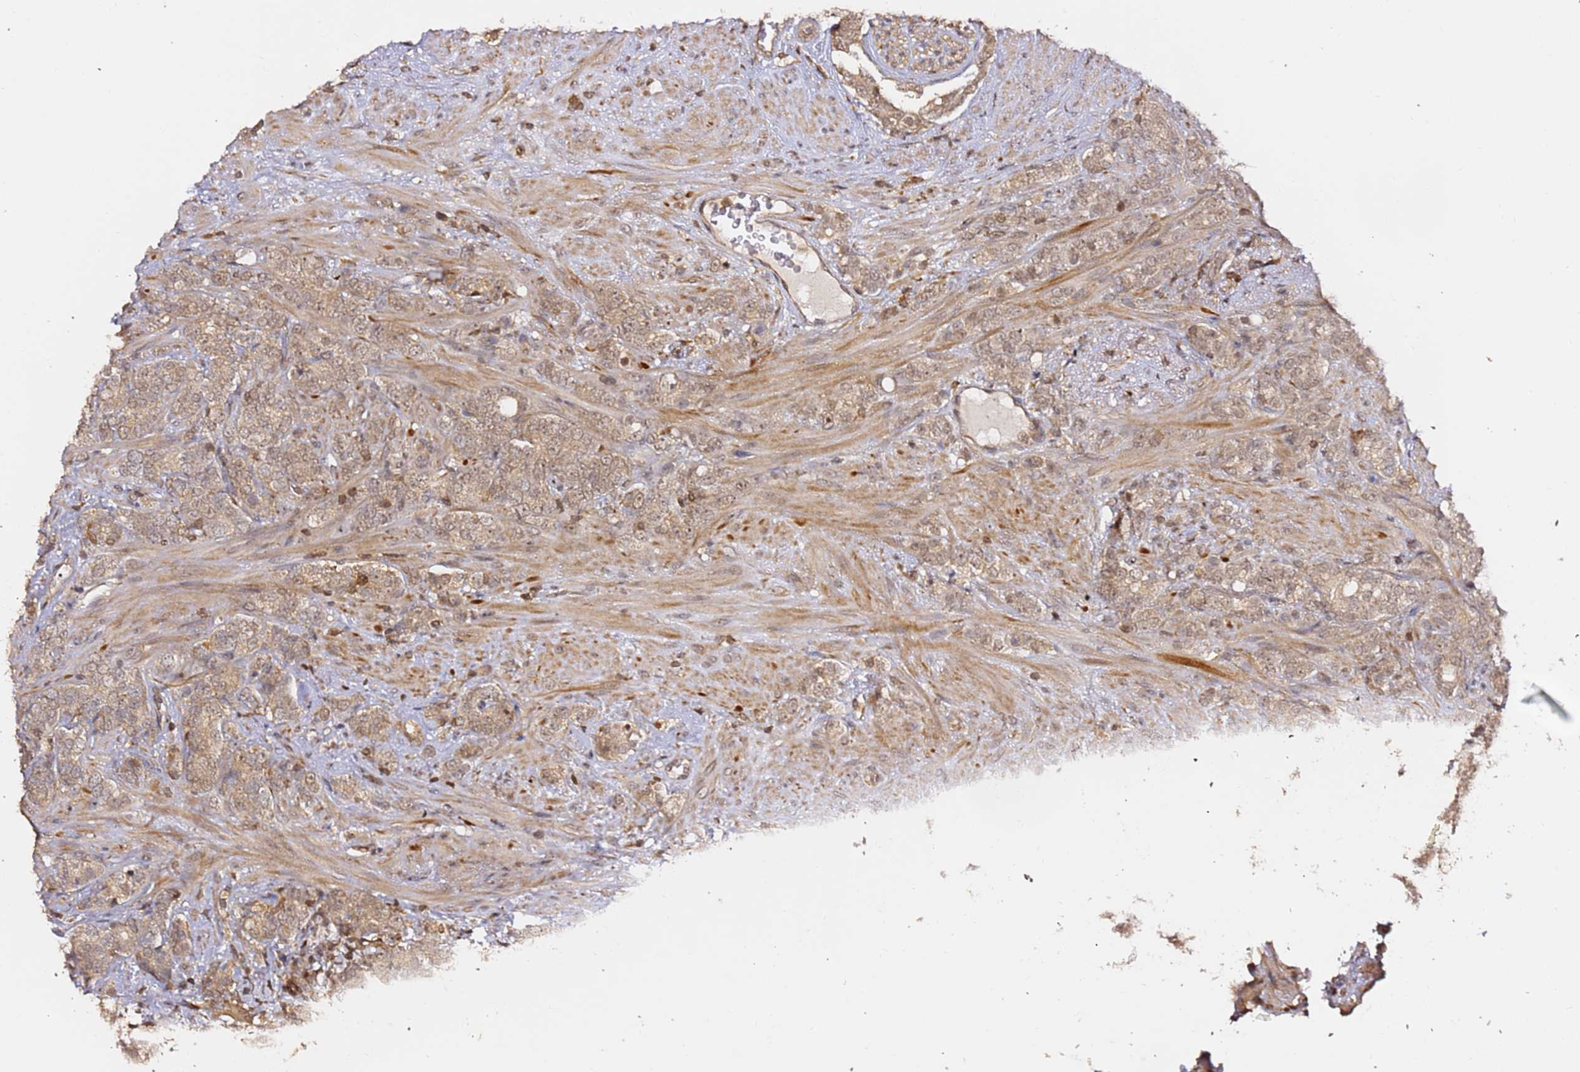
{"staining": {"intensity": "weak", "quantity": ">75%", "location": "cytoplasmic/membranous,nuclear"}, "tissue": "prostate cancer", "cell_type": "Tumor cells", "image_type": "cancer", "snomed": [{"axis": "morphology", "description": "Adenocarcinoma, High grade"}, {"axis": "topography", "description": "Prostate"}], "caption": "Human prostate cancer (adenocarcinoma (high-grade)) stained with a protein marker demonstrates weak staining in tumor cells.", "gene": "OR5V1", "patient": {"sex": "male", "age": 64}}